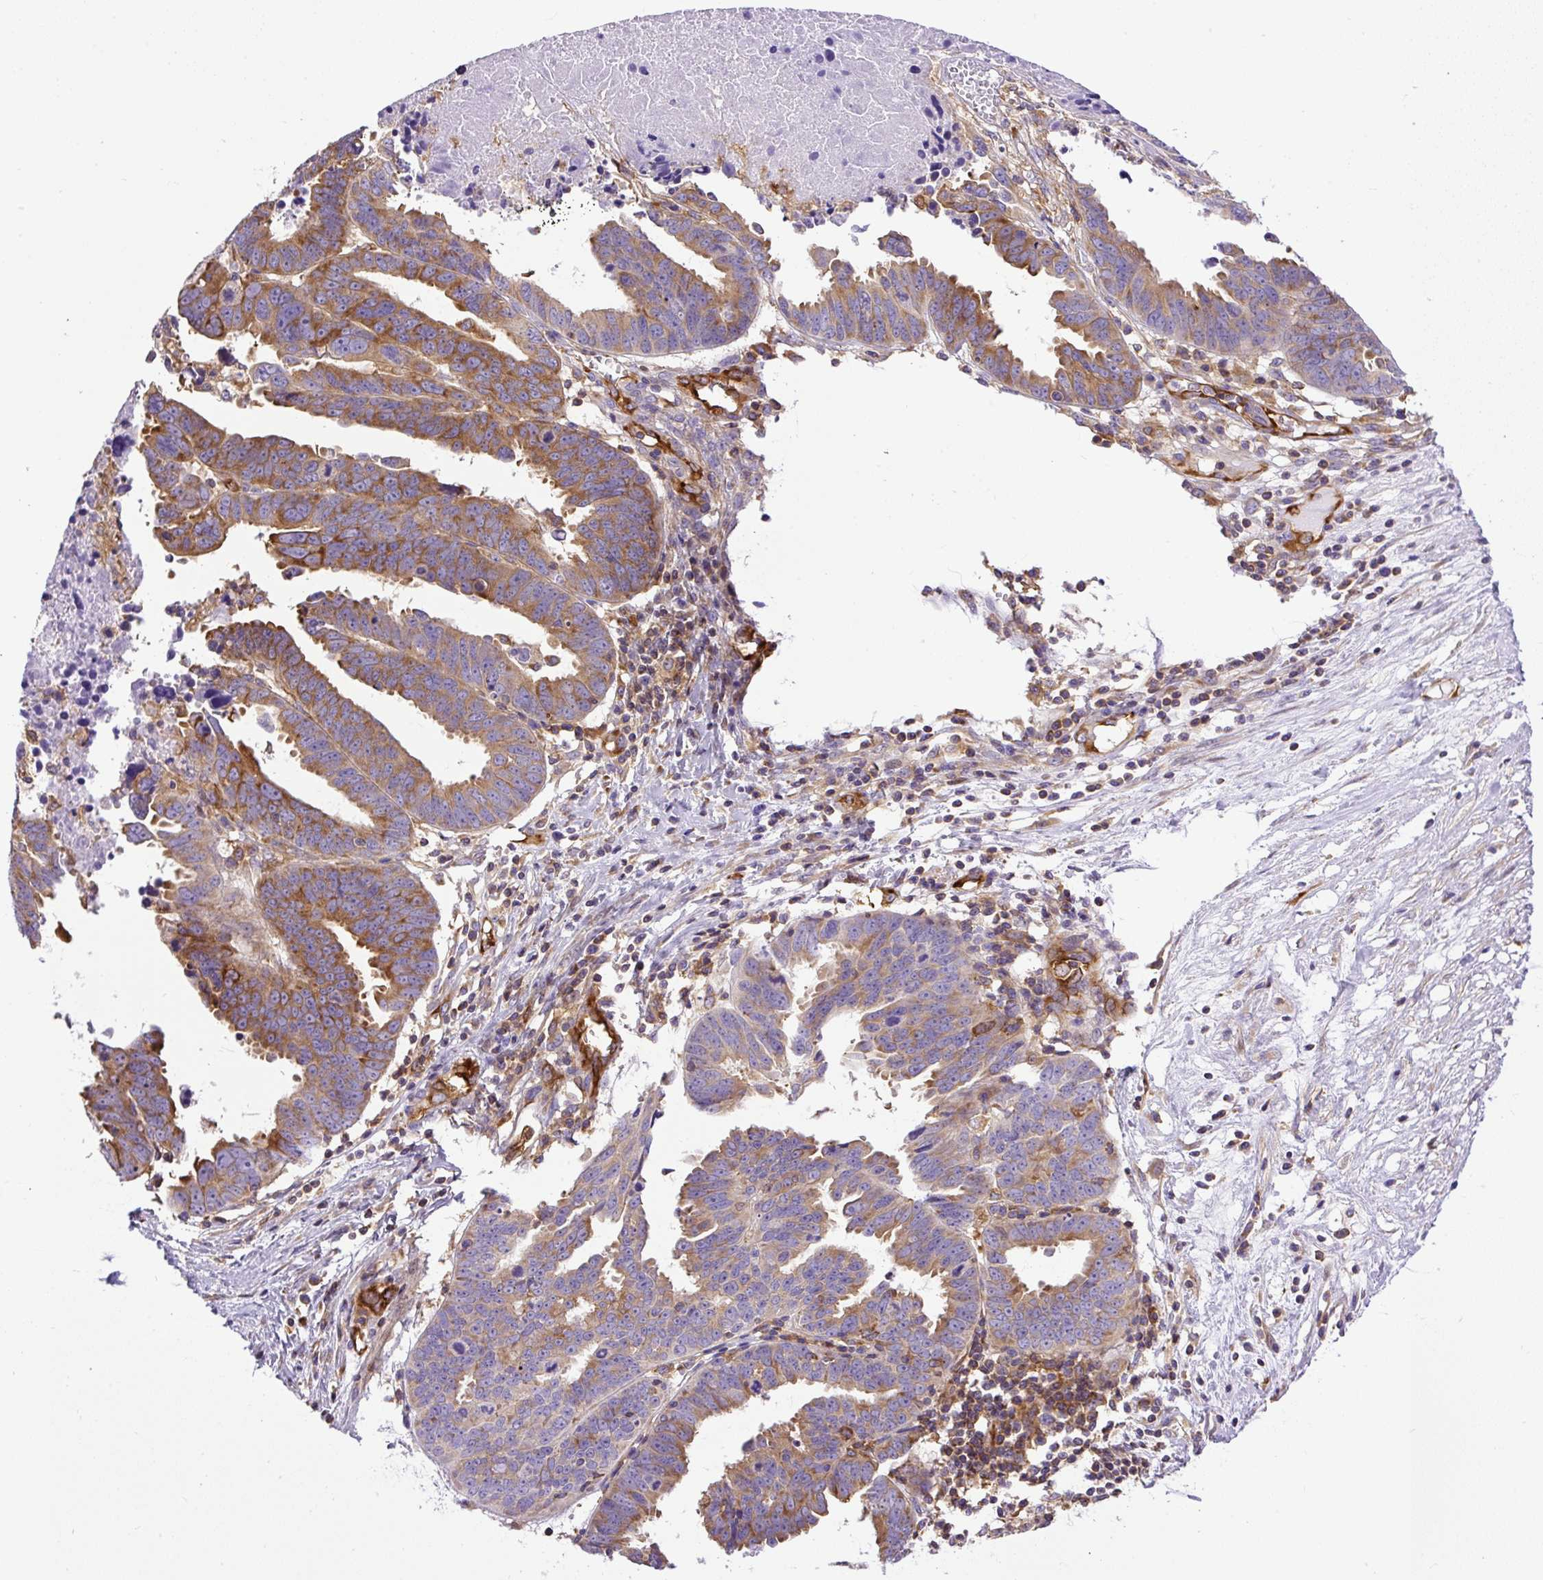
{"staining": {"intensity": "moderate", "quantity": ">75%", "location": "cytoplasmic/membranous"}, "tissue": "ovarian cancer", "cell_type": "Tumor cells", "image_type": "cancer", "snomed": [{"axis": "morphology", "description": "Carcinoma, endometroid"}, {"axis": "morphology", "description": "Cystadenocarcinoma, serous, NOS"}, {"axis": "topography", "description": "Ovary"}], "caption": "Serous cystadenocarcinoma (ovarian) tissue exhibits moderate cytoplasmic/membranous positivity in about >75% of tumor cells, visualized by immunohistochemistry. (IHC, brightfield microscopy, high magnification).", "gene": "MAP1S", "patient": {"sex": "female", "age": 45}}